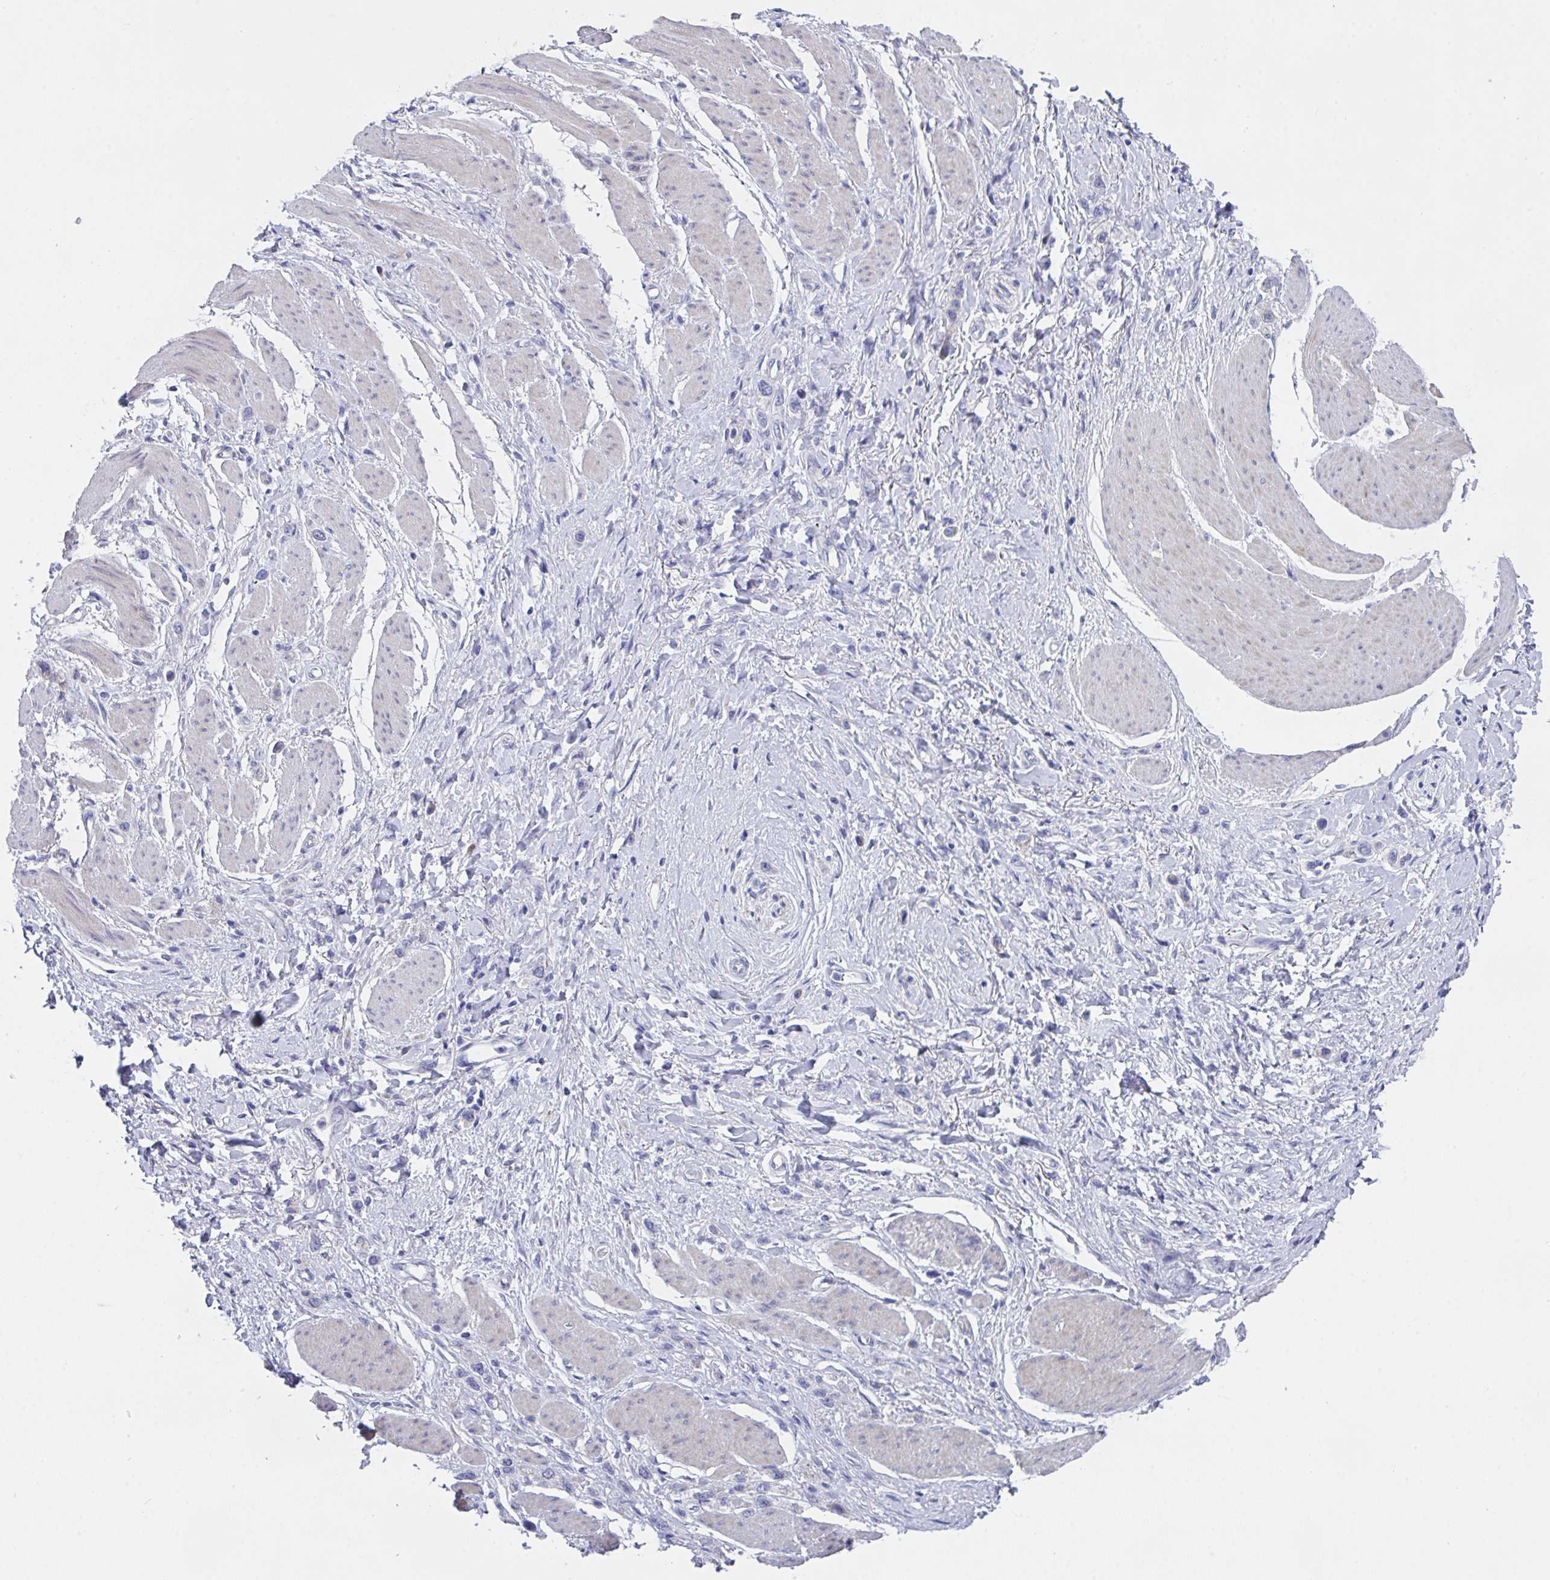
{"staining": {"intensity": "negative", "quantity": "none", "location": "none"}, "tissue": "stomach cancer", "cell_type": "Tumor cells", "image_type": "cancer", "snomed": [{"axis": "morphology", "description": "Adenocarcinoma, NOS"}, {"axis": "topography", "description": "Stomach"}], "caption": "IHC of human stomach cancer (adenocarcinoma) shows no expression in tumor cells. (Stains: DAB immunohistochemistry with hematoxylin counter stain, Microscopy: brightfield microscopy at high magnification).", "gene": "FBXO47", "patient": {"sex": "female", "age": 65}}